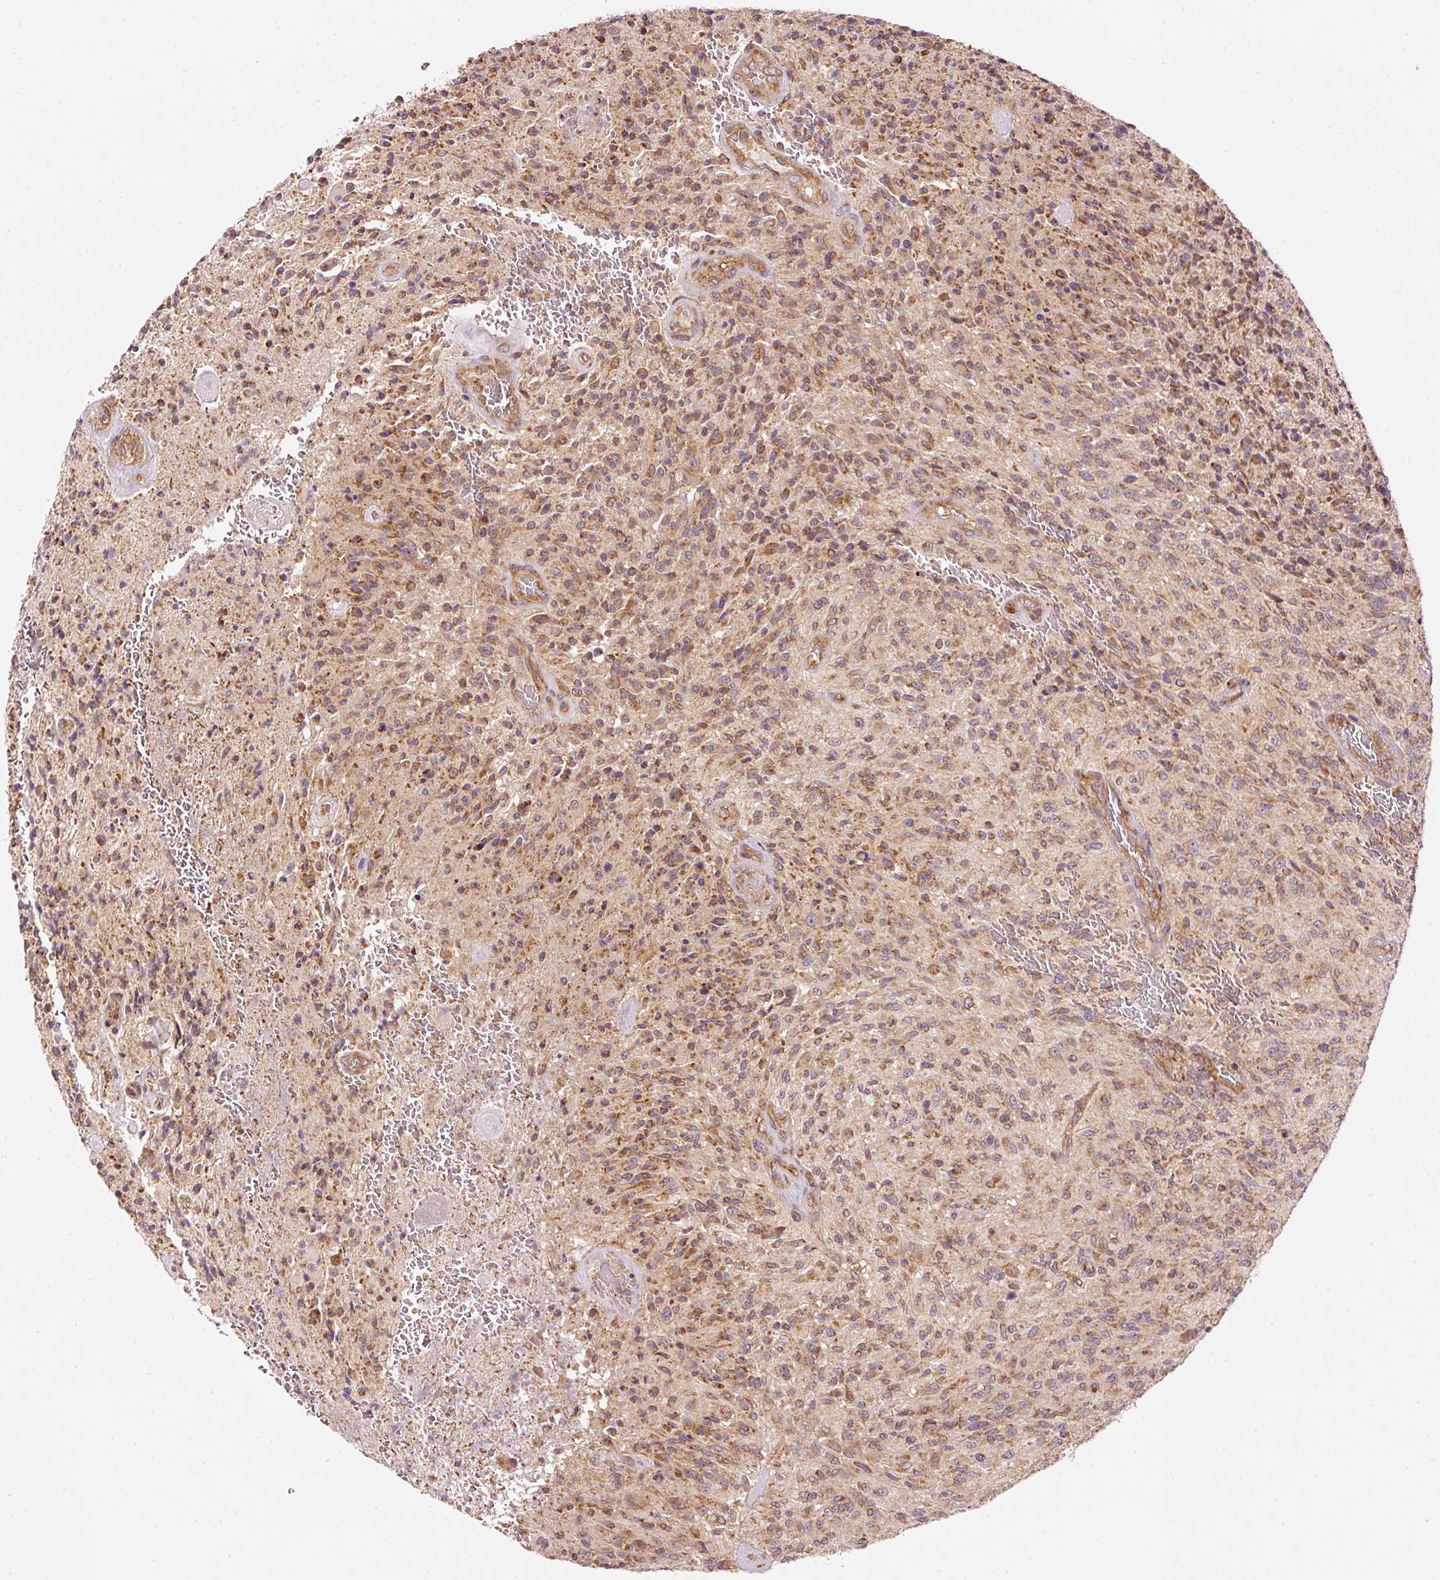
{"staining": {"intensity": "moderate", "quantity": ">75%", "location": "cytoplasmic/membranous"}, "tissue": "glioma", "cell_type": "Tumor cells", "image_type": "cancer", "snomed": [{"axis": "morphology", "description": "Normal tissue, NOS"}, {"axis": "morphology", "description": "Glioma, malignant, High grade"}, {"axis": "topography", "description": "Cerebral cortex"}], "caption": "The micrograph exhibits a brown stain indicating the presence of a protein in the cytoplasmic/membranous of tumor cells in glioma.", "gene": "ADCY4", "patient": {"sex": "male", "age": 56}}